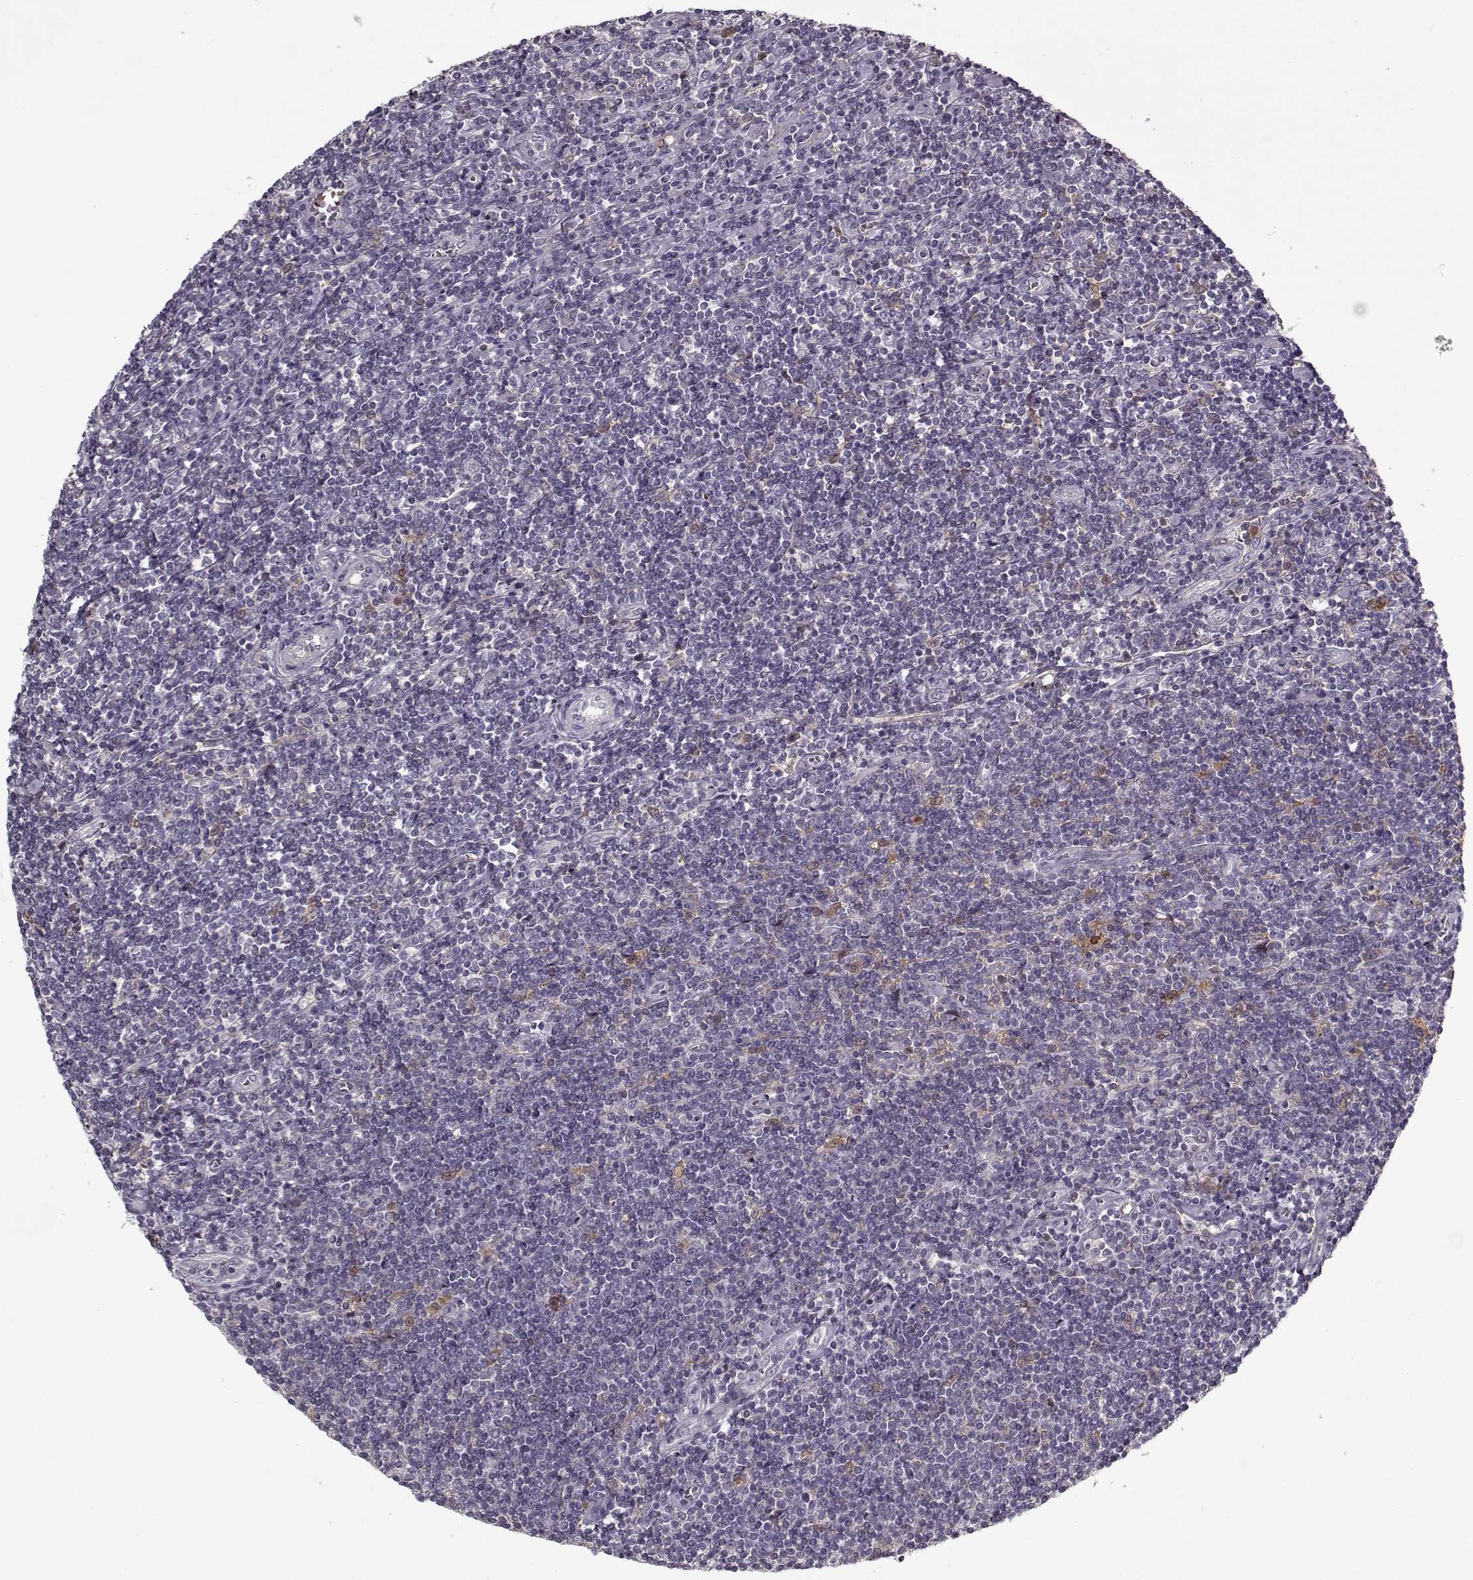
{"staining": {"intensity": "negative", "quantity": "none", "location": "none"}, "tissue": "lymphoma", "cell_type": "Tumor cells", "image_type": "cancer", "snomed": [{"axis": "morphology", "description": "Hodgkin's disease, NOS"}, {"axis": "topography", "description": "Lymph node"}], "caption": "Immunohistochemistry (IHC) micrograph of Hodgkin's disease stained for a protein (brown), which reveals no positivity in tumor cells.", "gene": "AFM", "patient": {"sex": "male", "age": 40}}